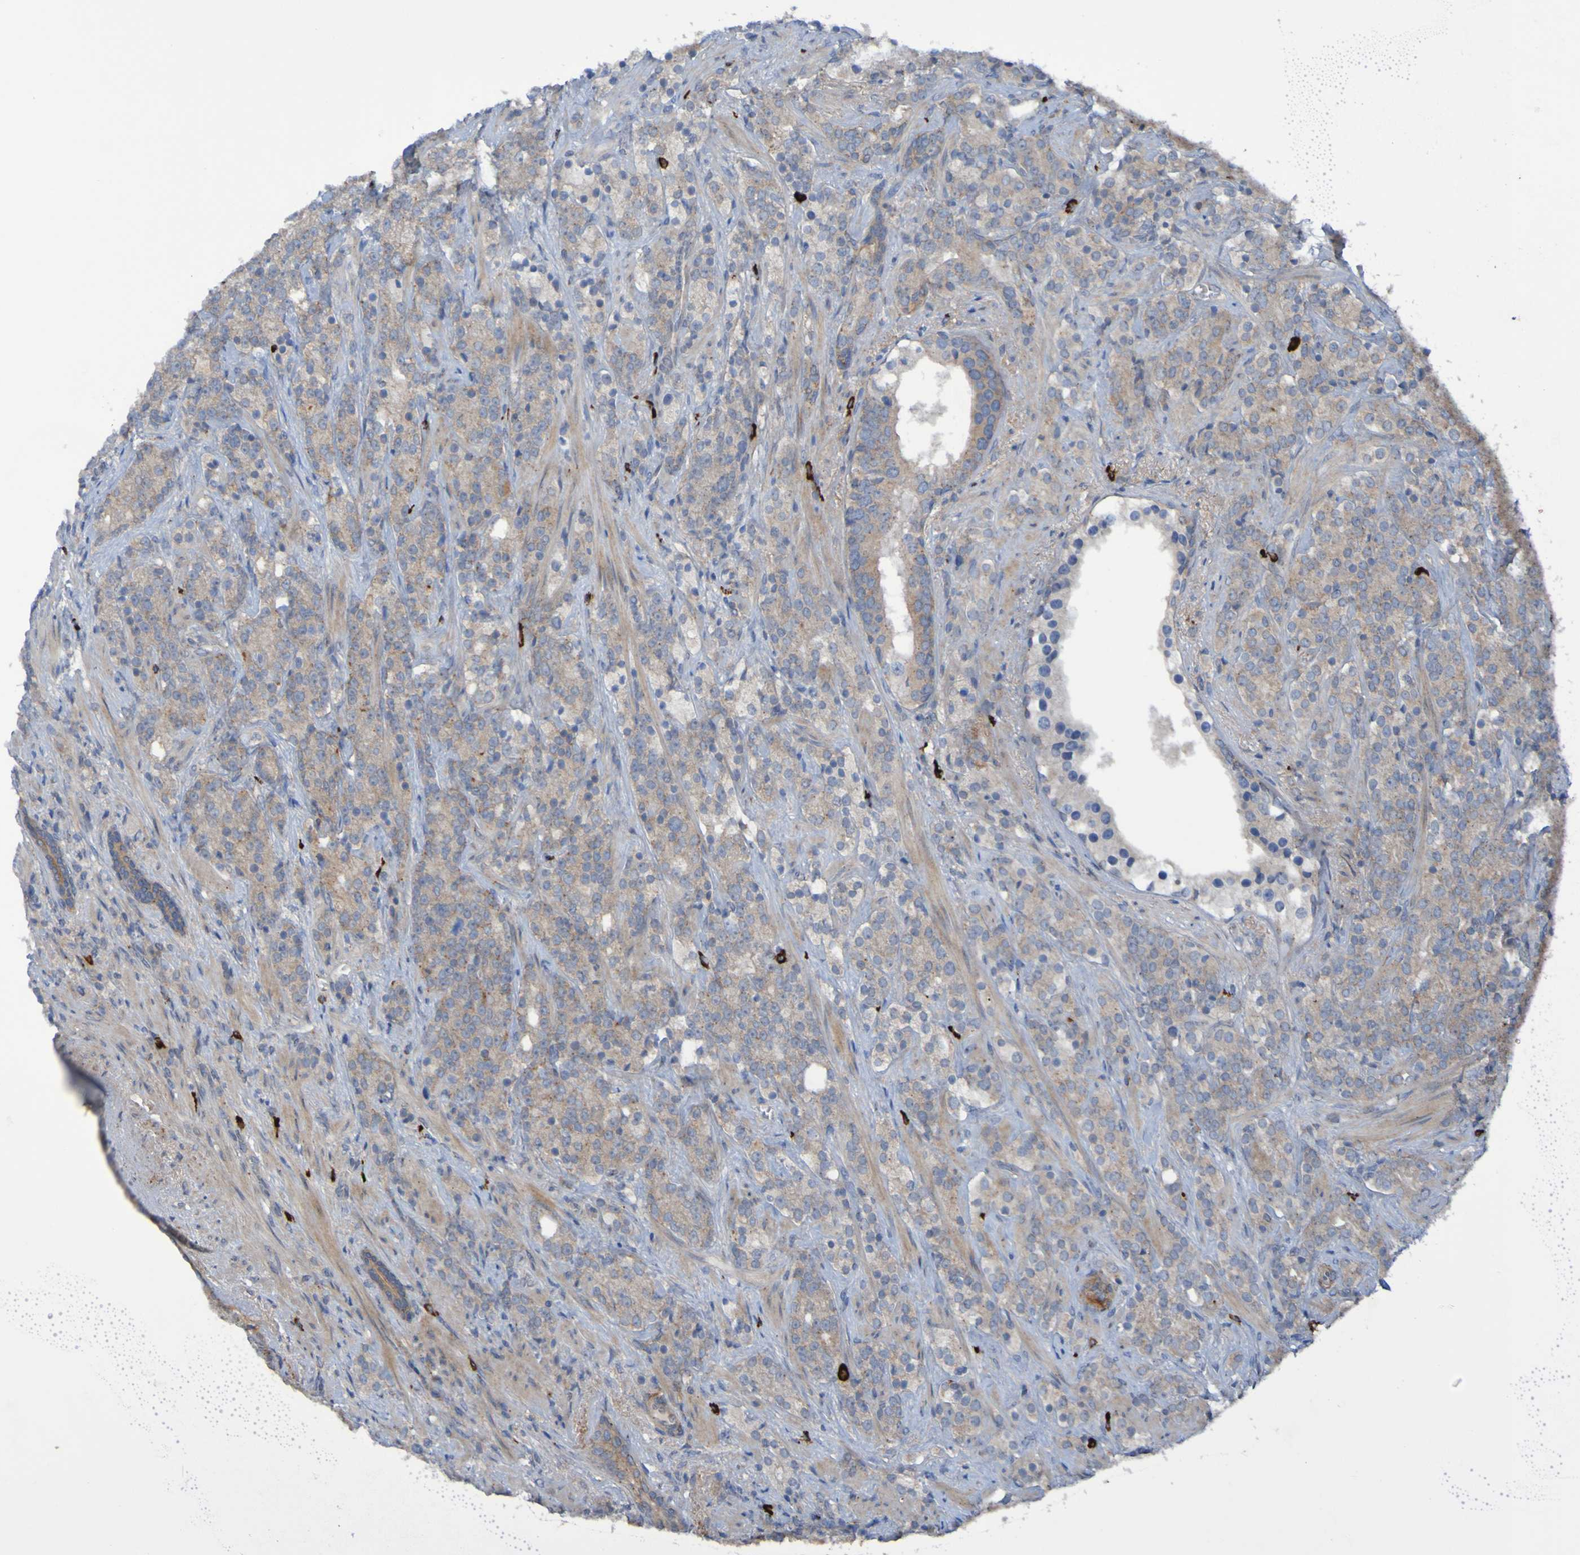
{"staining": {"intensity": "weak", "quantity": ">75%", "location": "cytoplasmic/membranous"}, "tissue": "prostate cancer", "cell_type": "Tumor cells", "image_type": "cancer", "snomed": [{"axis": "morphology", "description": "Adenocarcinoma, High grade"}, {"axis": "topography", "description": "Prostate"}], "caption": "A brown stain highlights weak cytoplasmic/membranous staining of a protein in prostate cancer (high-grade adenocarcinoma) tumor cells.", "gene": "ANGPT4", "patient": {"sex": "male", "age": 71}}